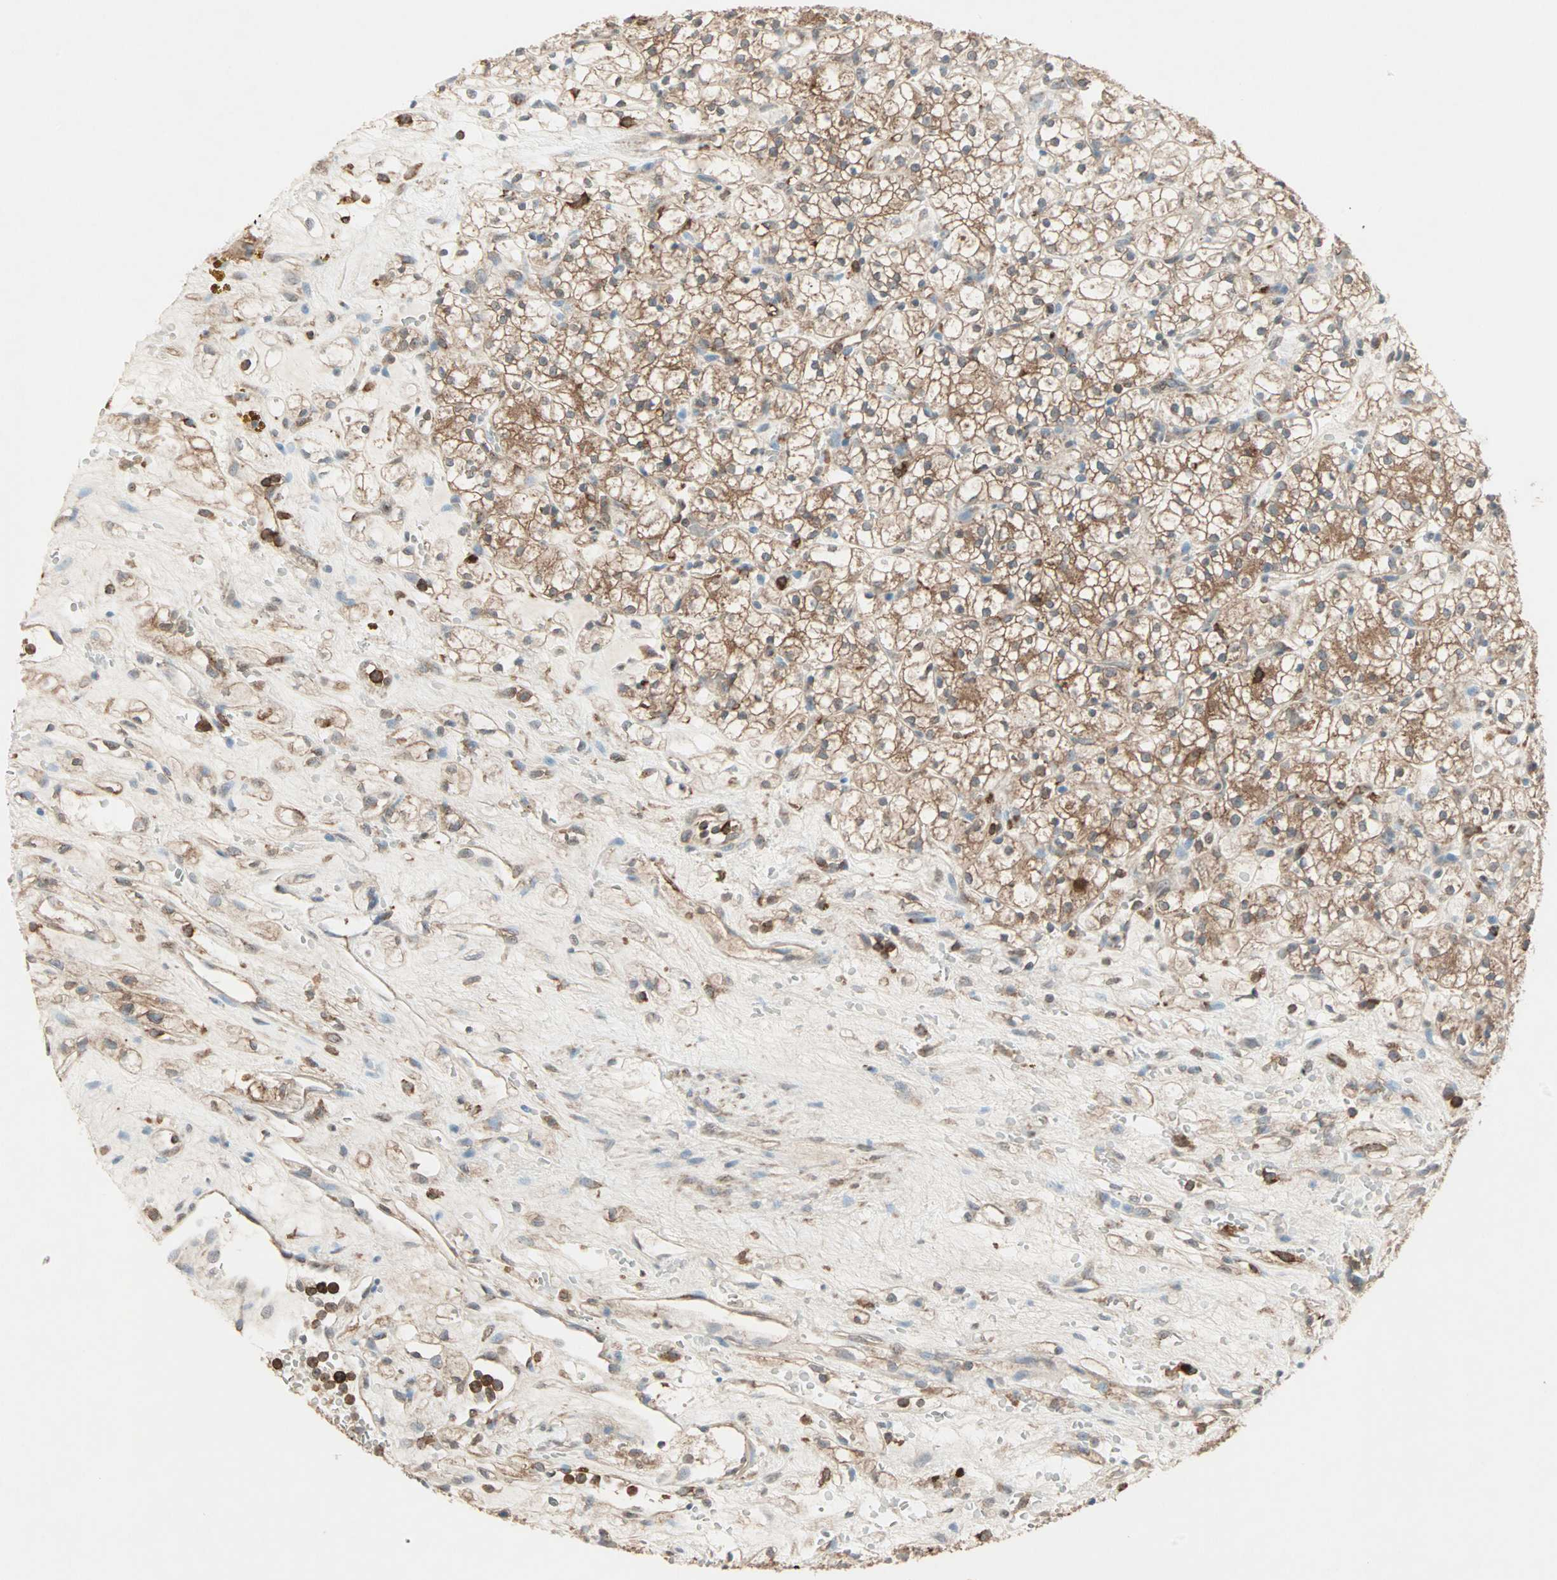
{"staining": {"intensity": "moderate", "quantity": ">75%", "location": "cytoplasmic/membranous"}, "tissue": "renal cancer", "cell_type": "Tumor cells", "image_type": "cancer", "snomed": [{"axis": "morphology", "description": "Adenocarcinoma, NOS"}, {"axis": "topography", "description": "Kidney"}], "caption": "The immunohistochemical stain labels moderate cytoplasmic/membranous positivity in tumor cells of renal cancer (adenocarcinoma) tissue. (Stains: DAB (3,3'-diaminobenzidine) in brown, nuclei in blue, Microscopy: brightfield microscopy at high magnification).", "gene": "MMP3", "patient": {"sex": "female", "age": 60}}